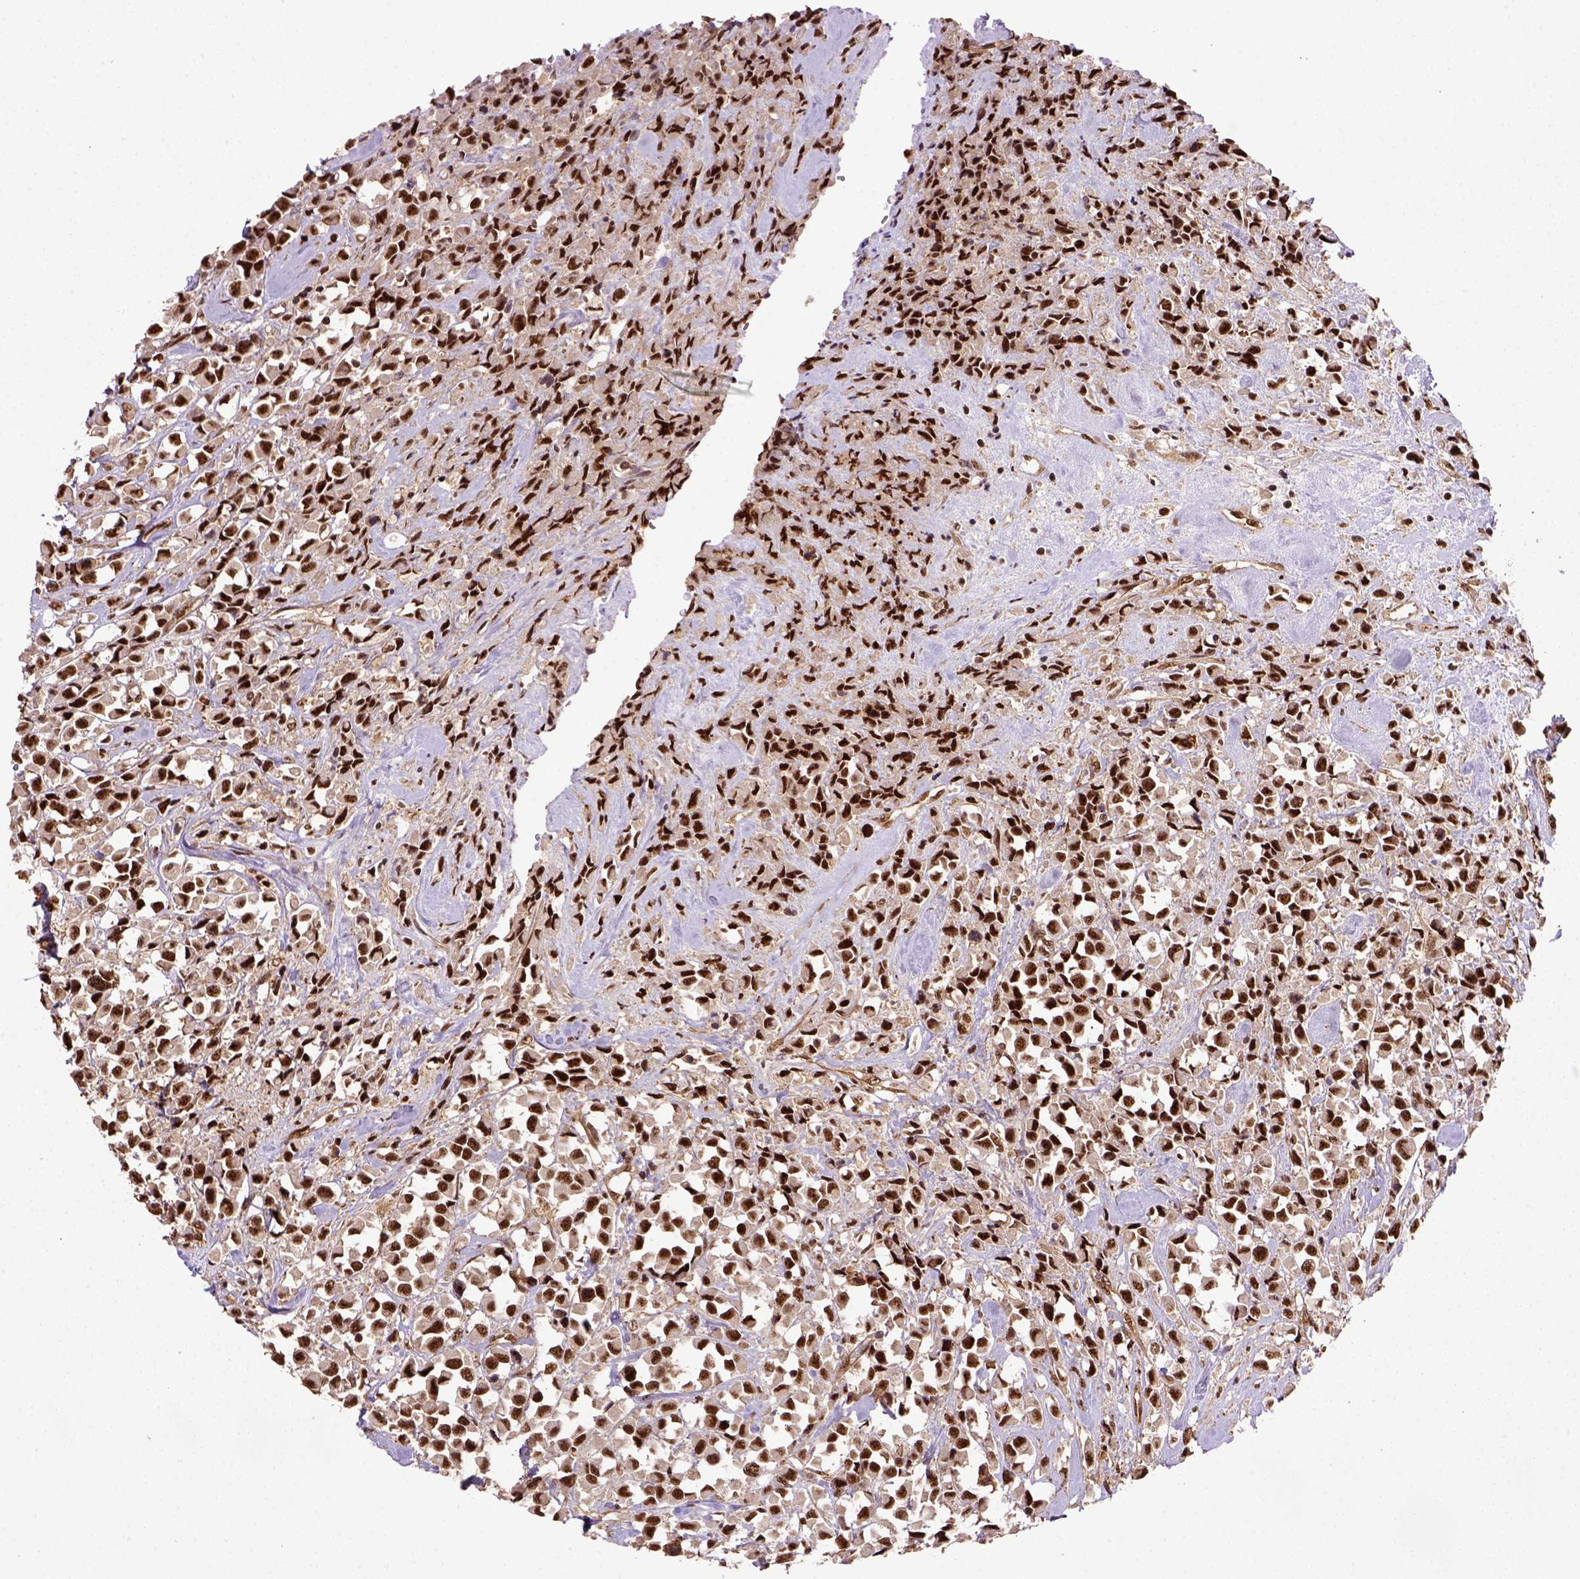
{"staining": {"intensity": "strong", "quantity": ">75%", "location": "nuclear"}, "tissue": "breast cancer", "cell_type": "Tumor cells", "image_type": "cancer", "snomed": [{"axis": "morphology", "description": "Duct carcinoma"}, {"axis": "topography", "description": "Breast"}], "caption": "A micrograph of breast cancer stained for a protein exhibits strong nuclear brown staining in tumor cells. The protein is stained brown, and the nuclei are stained in blue (DAB (3,3'-diaminobenzidine) IHC with brightfield microscopy, high magnification).", "gene": "PPIG", "patient": {"sex": "female", "age": 61}}